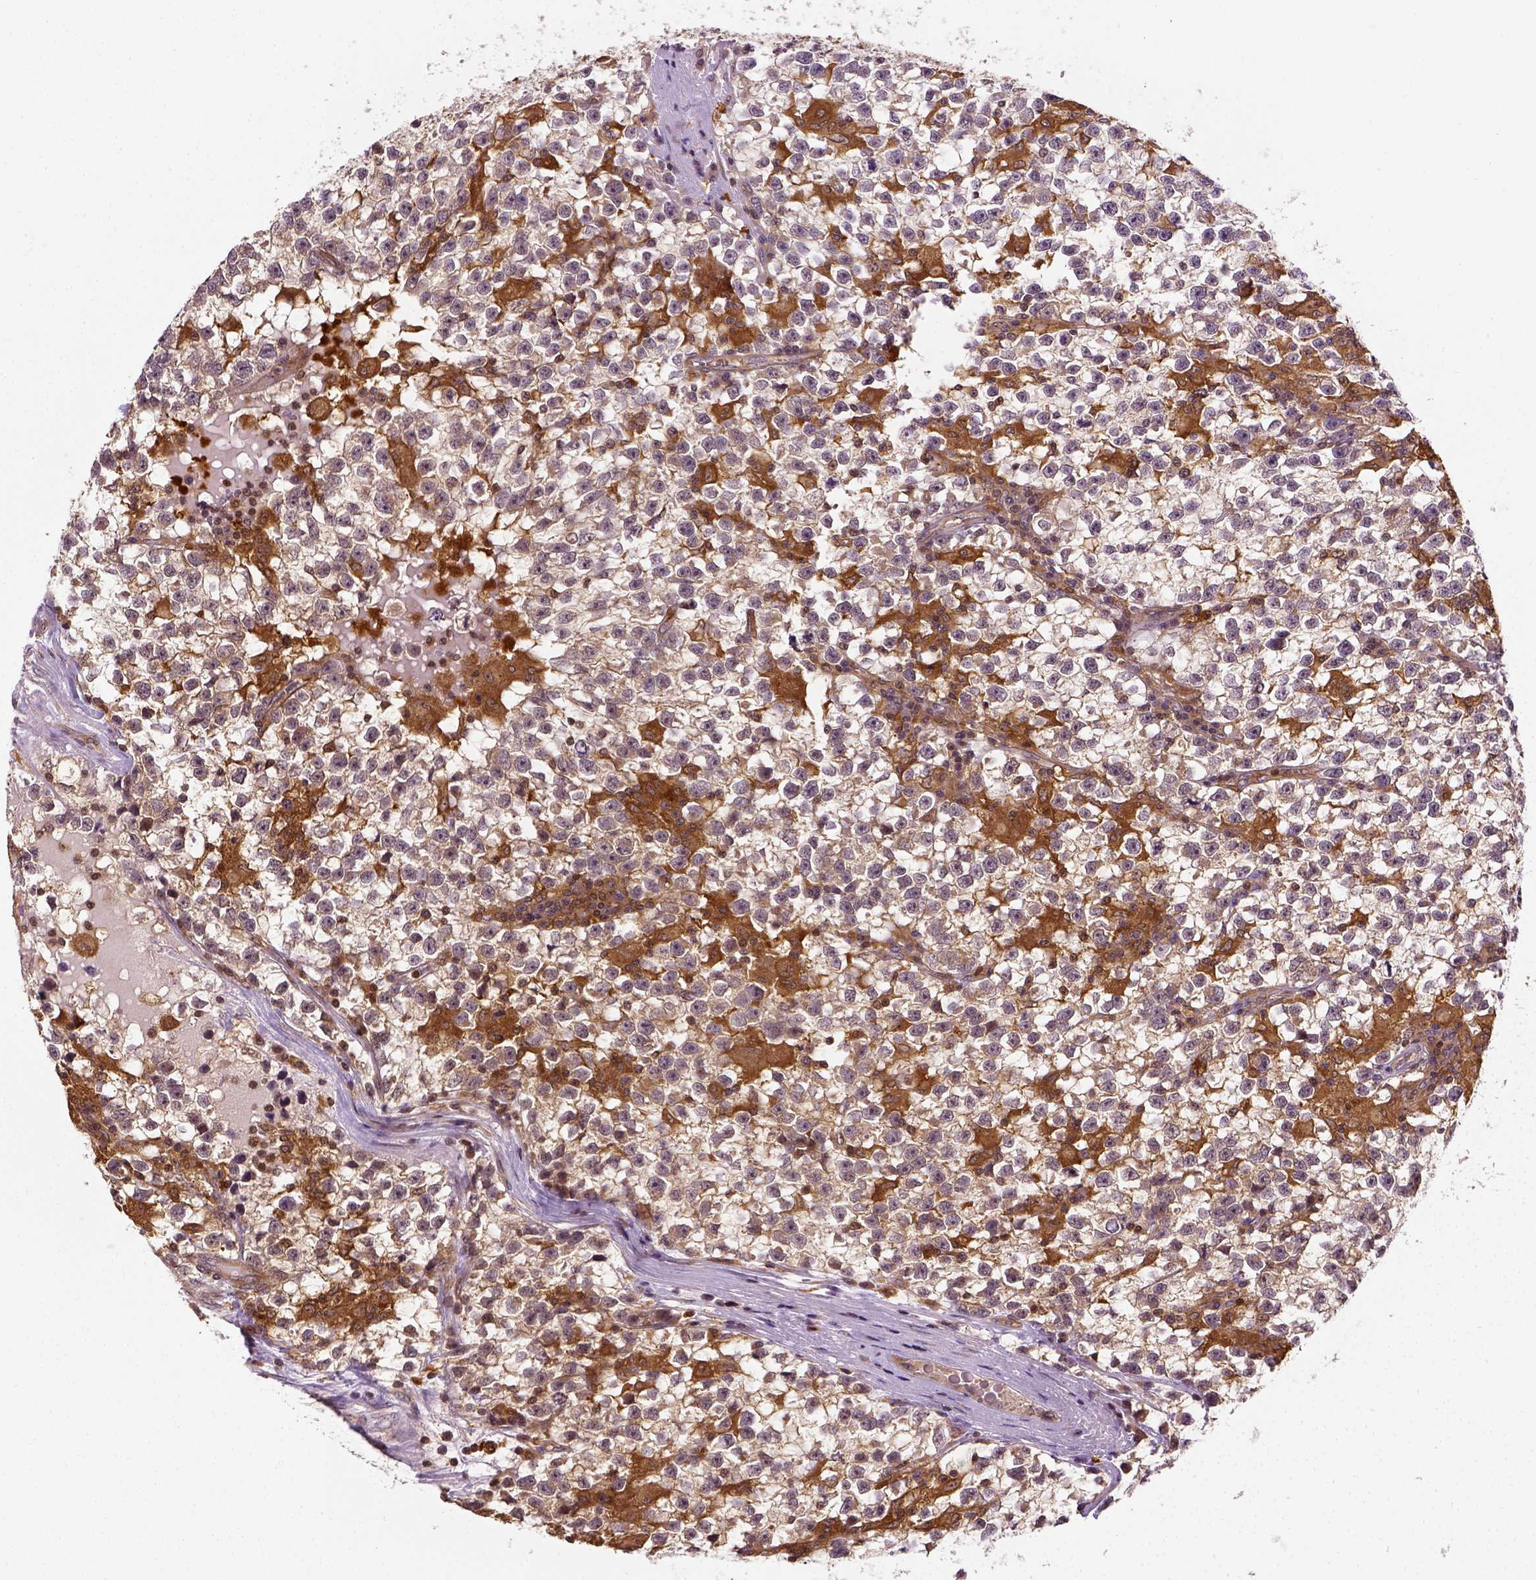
{"staining": {"intensity": "weak", "quantity": ">75%", "location": "cytoplasmic/membranous"}, "tissue": "testis cancer", "cell_type": "Tumor cells", "image_type": "cancer", "snomed": [{"axis": "morphology", "description": "Seminoma, NOS"}, {"axis": "topography", "description": "Testis"}], "caption": "Protein staining of testis cancer tissue shows weak cytoplasmic/membranous positivity in approximately >75% of tumor cells. Immunohistochemistry stains the protein of interest in brown and the nuclei are stained blue.", "gene": "MATK", "patient": {"sex": "male", "age": 31}}